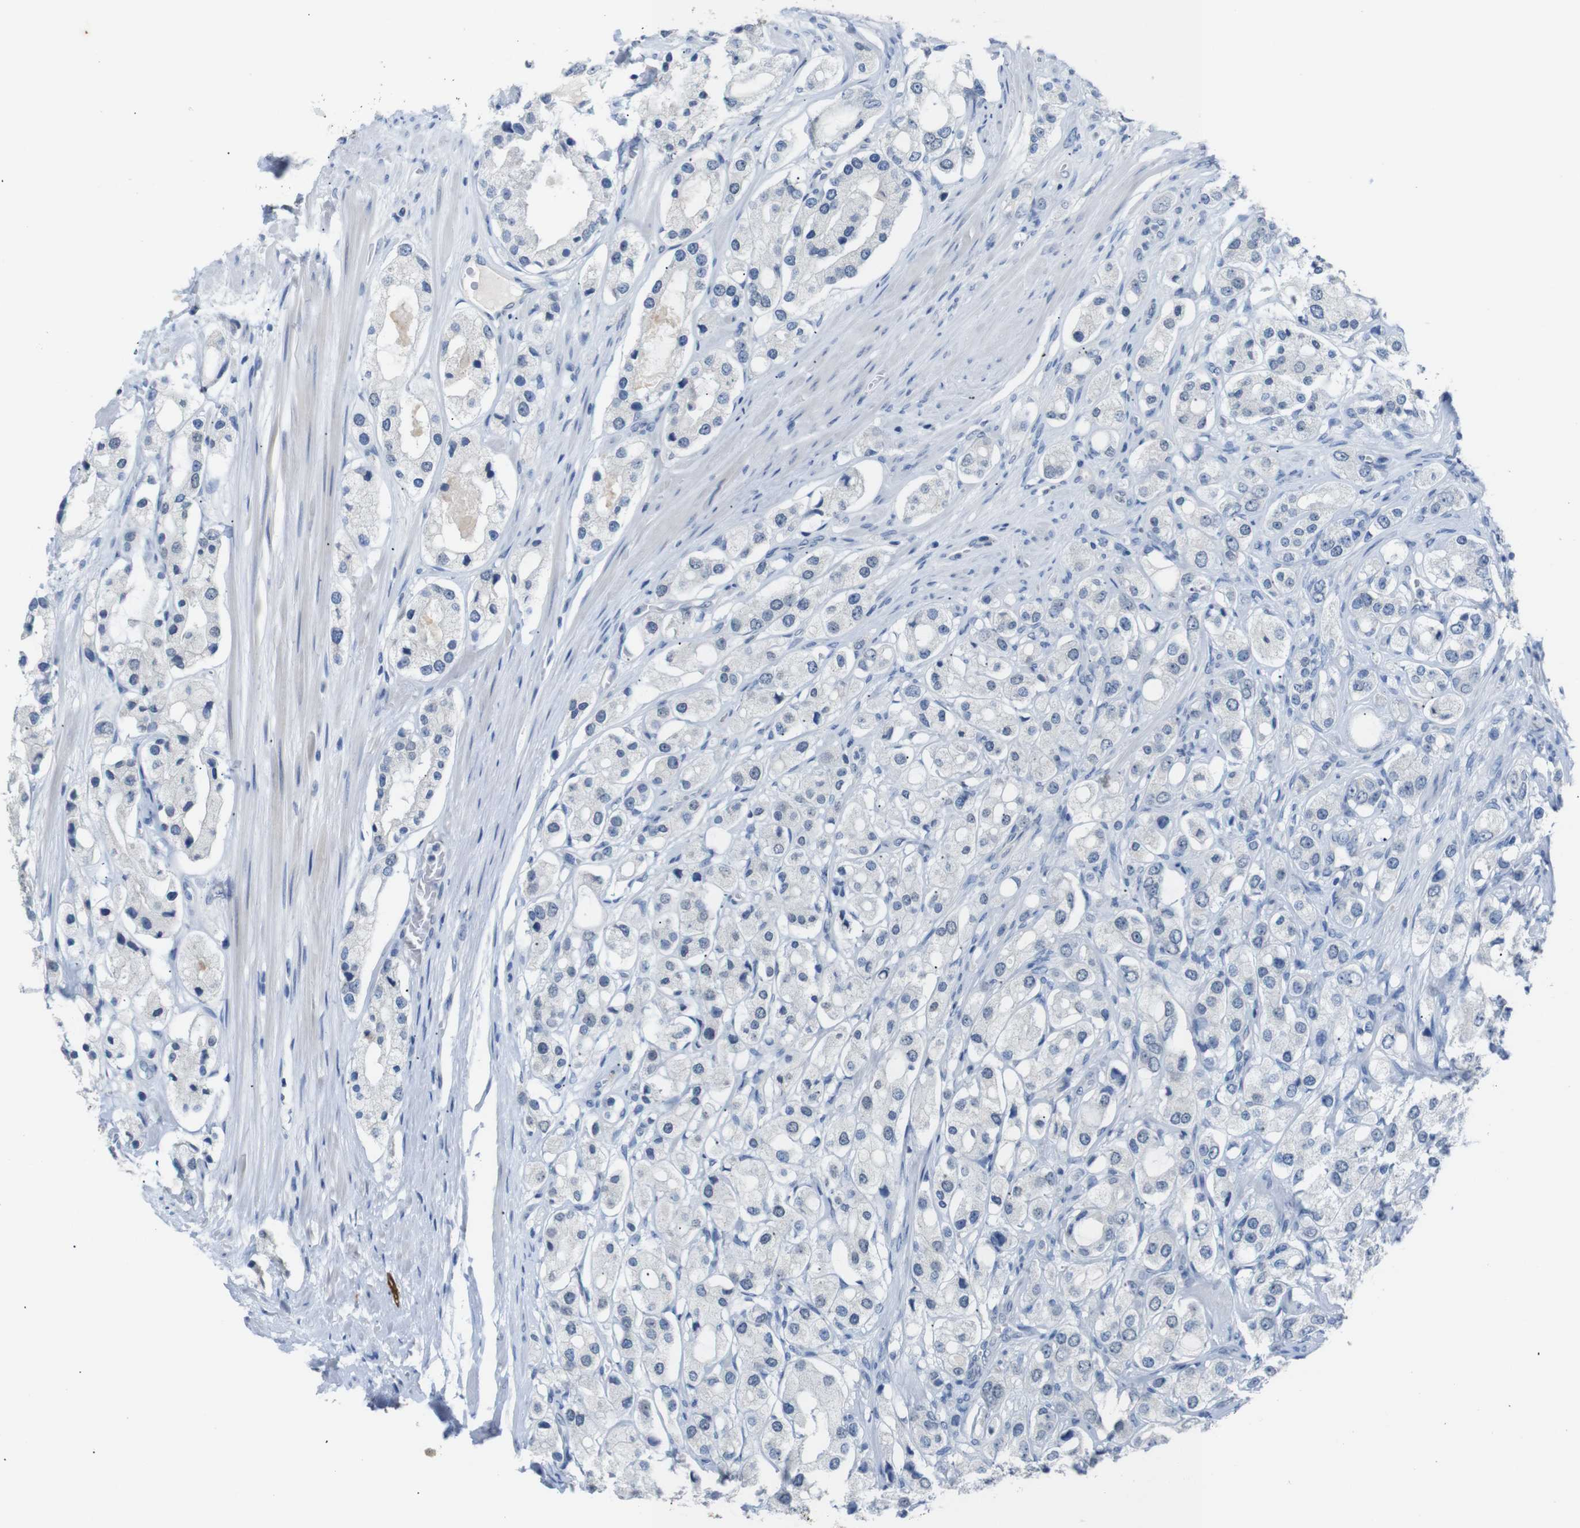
{"staining": {"intensity": "negative", "quantity": "none", "location": "none"}, "tissue": "prostate cancer", "cell_type": "Tumor cells", "image_type": "cancer", "snomed": [{"axis": "morphology", "description": "Adenocarcinoma, High grade"}, {"axis": "topography", "description": "Prostate"}], "caption": "Prostate cancer (high-grade adenocarcinoma) was stained to show a protein in brown. There is no significant positivity in tumor cells. (Stains: DAB IHC with hematoxylin counter stain, Microscopy: brightfield microscopy at high magnification).", "gene": "CHRM5", "patient": {"sex": "male", "age": 65}}